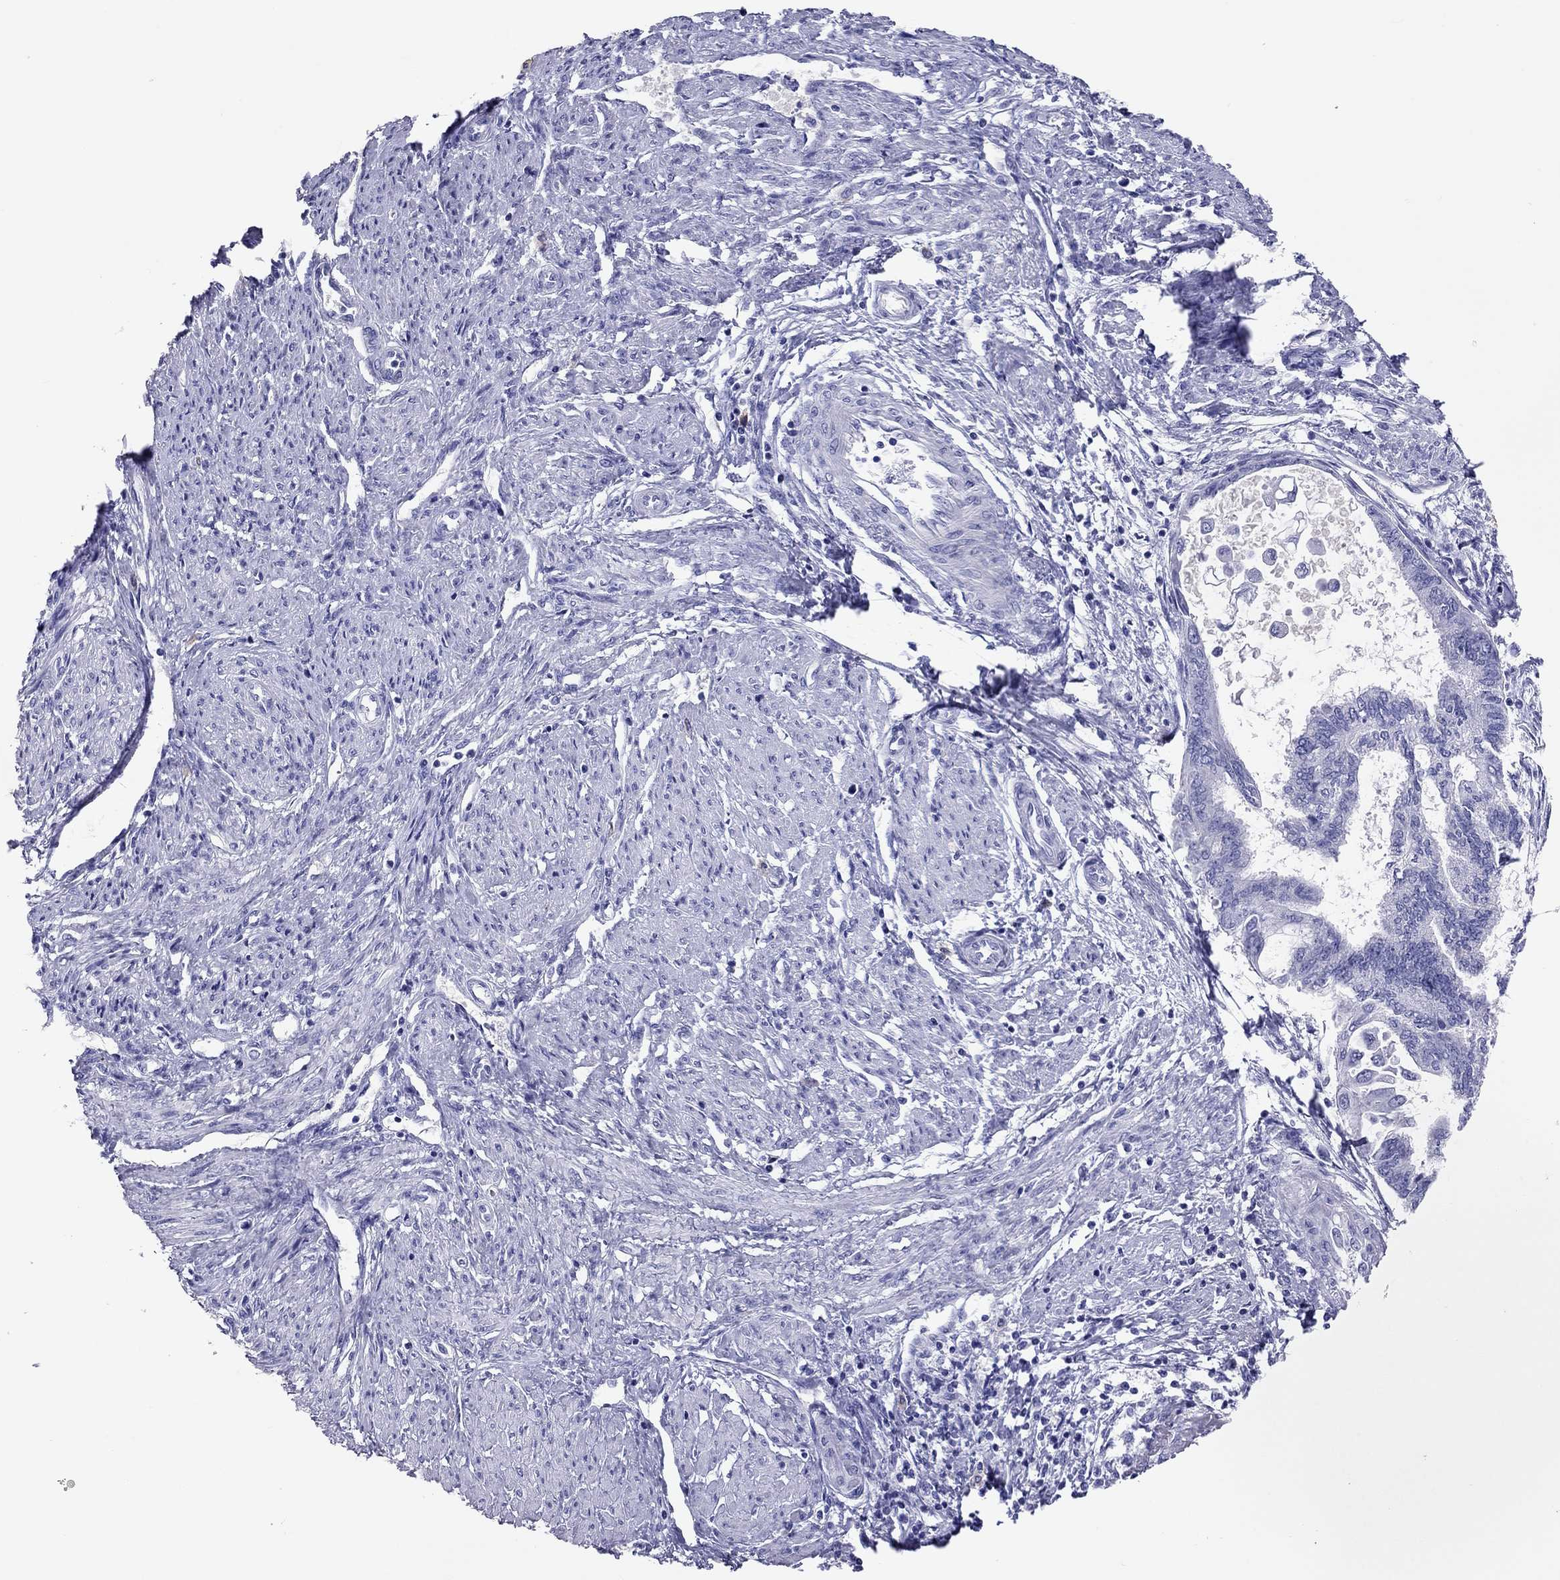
{"staining": {"intensity": "negative", "quantity": "none", "location": "none"}, "tissue": "endometrial cancer", "cell_type": "Tumor cells", "image_type": "cancer", "snomed": [{"axis": "morphology", "description": "Adenocarcinoma, NOS"}, {"axis": "topography", "description": "Endometrium"}], "caption": "High magnification brightfield microscopy of endometrial adenocarcinoma stained with DAB (brown) and counterstained with hematoxylin (blue): tumor cells show no significant expression. Brightfield microscopy of immunohistochemistry (IHC) stained with DAB (brown) and hematoxylin (blue), captured at high magnification.", "gene": "CALHM1", "patient": {"sex": "female", "age": 86}}